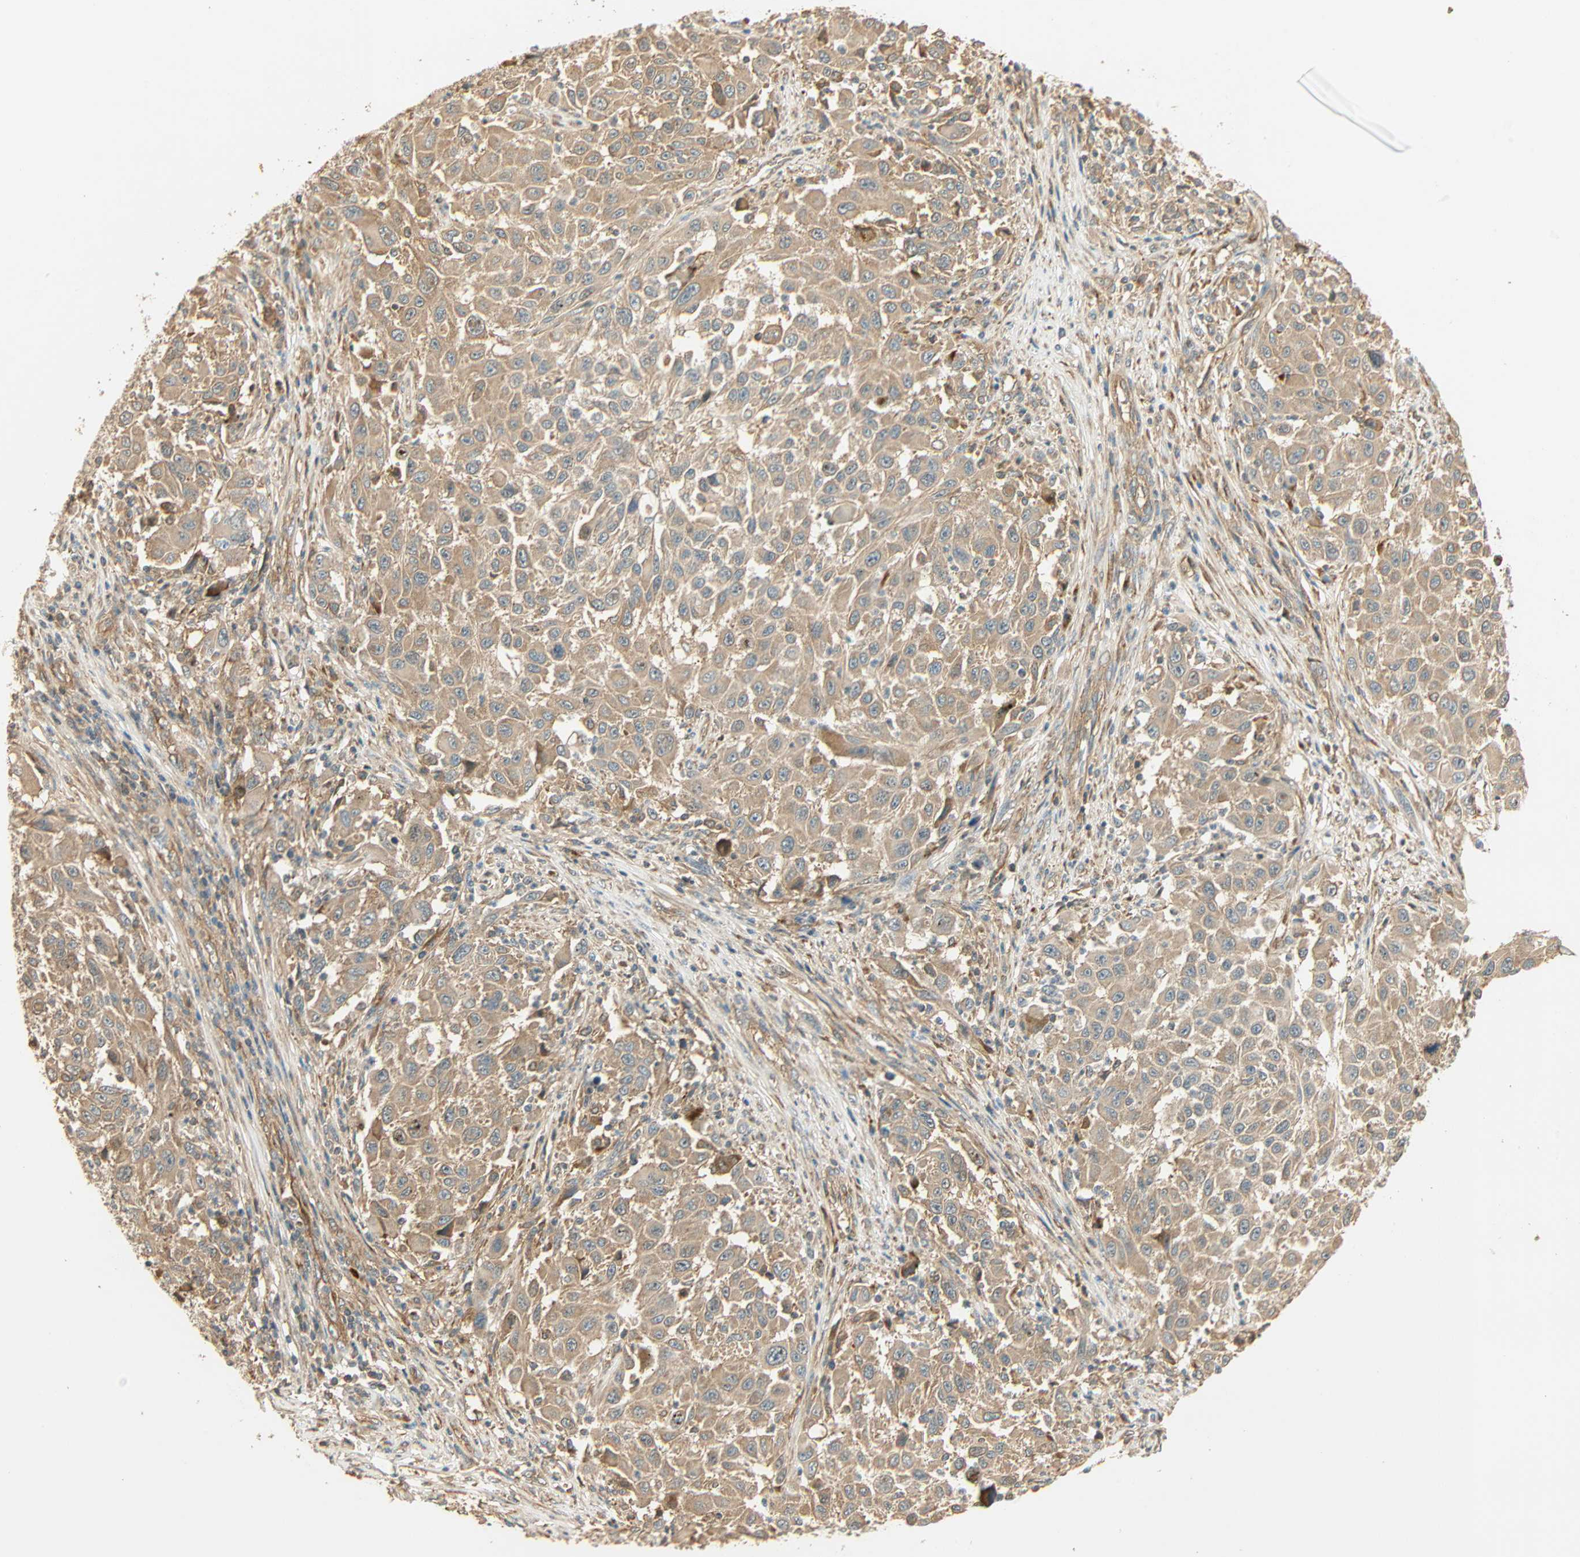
{"staining": {"intensity": "weak", "quantity": ">75%", "location": "cytoplasmic/membranous"}, "tissue": "melanoma", "cell_type": "Tumor cells", "image_type": "cancer", "snomed": [{"axis": "morphology", "description": "Malignant melanoma, Metastatic site"}, {"axis": "topography", "description": "Lymph node"}], "caption": "Malignant melanoma (metastatic site) stained with a brown dye exhibits weak cytoplasmic/membranous positive staining in approximately >75% of tumor cells.", "gene": "GALK1", "patient": {"sex": "male", "age": 61}}